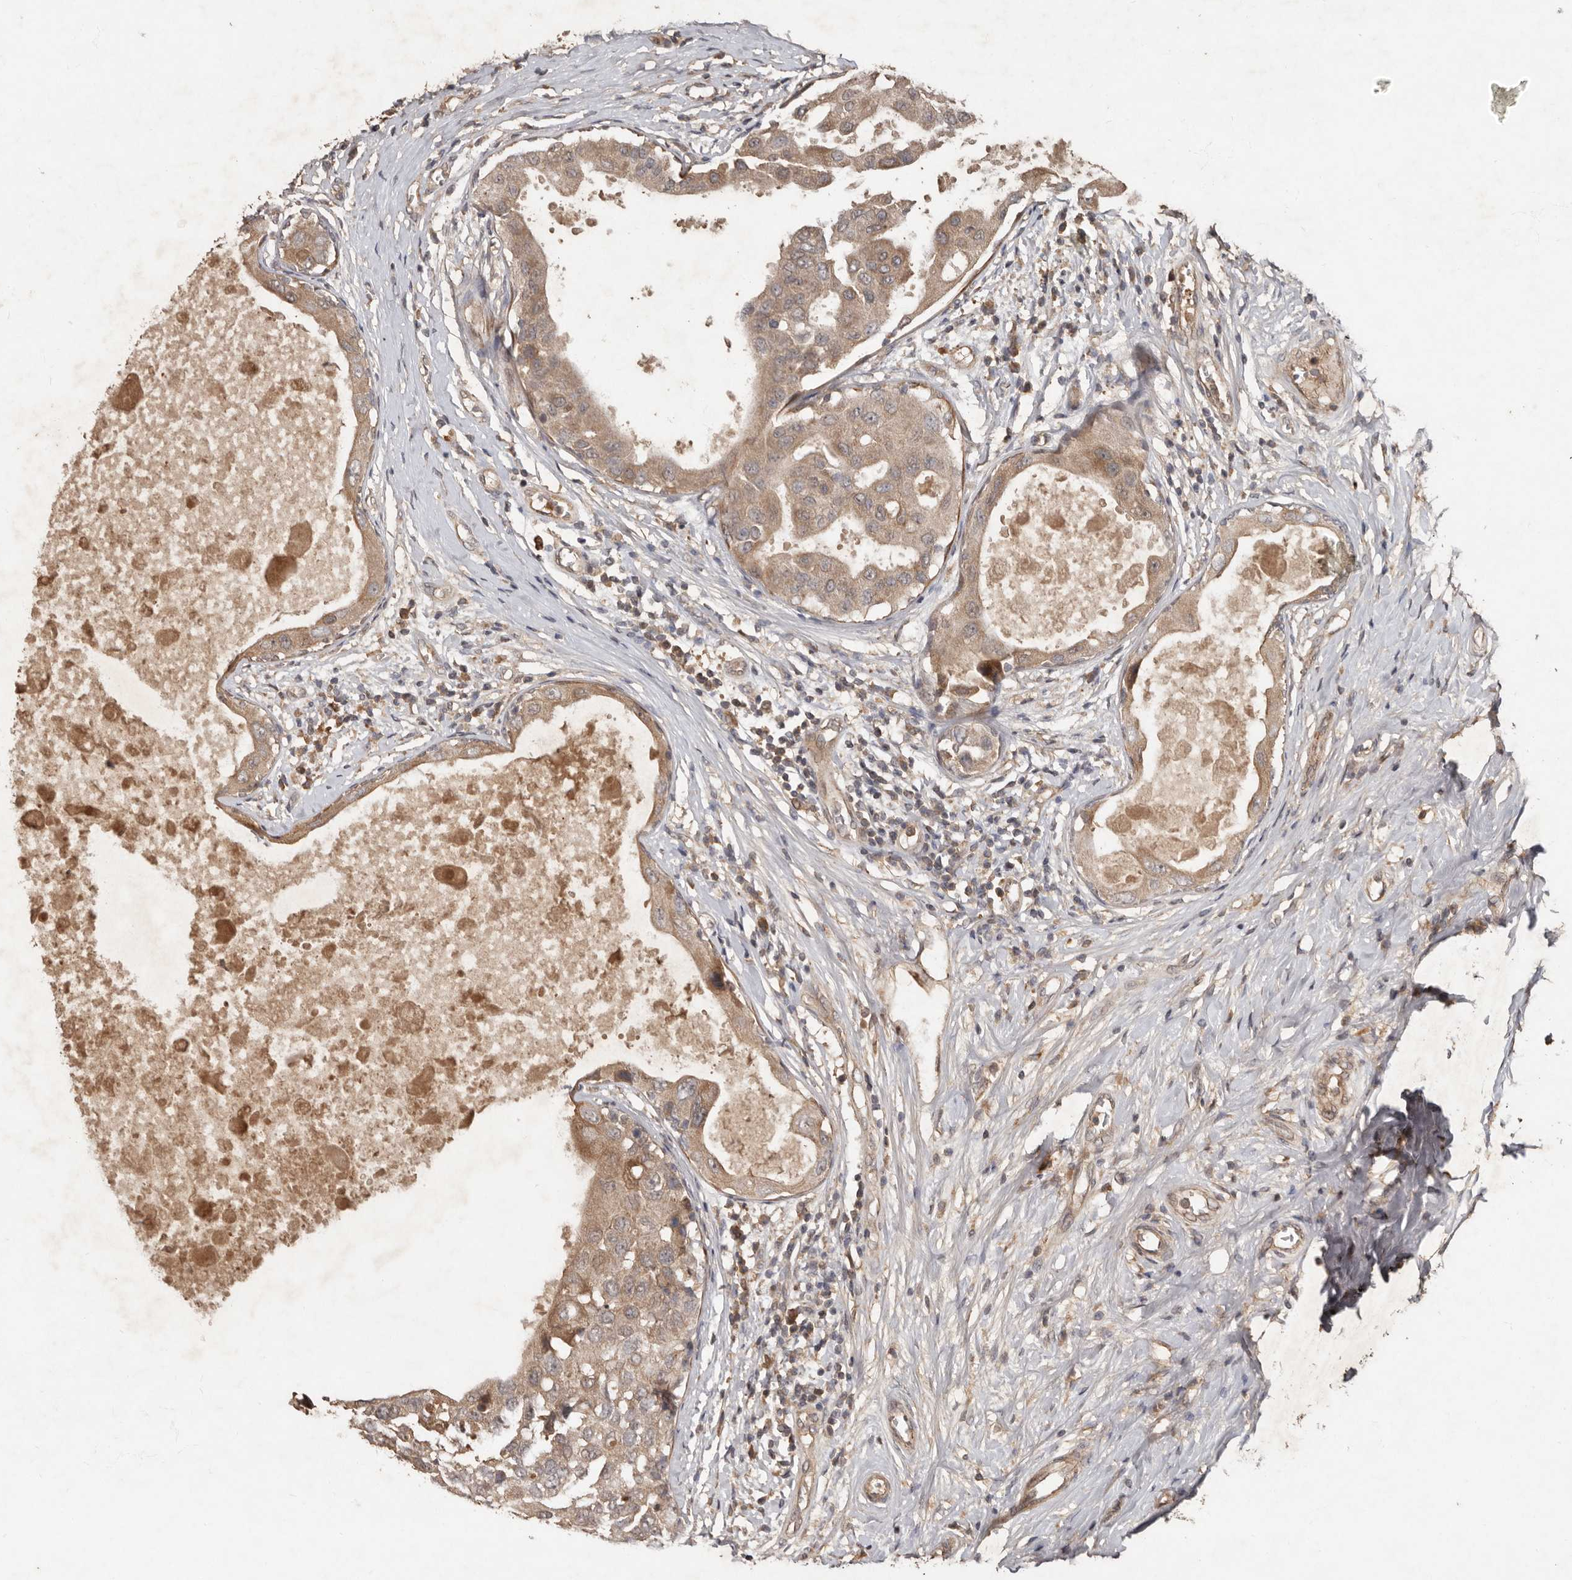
{"staining": {"intensity": "moderate", "quantity": ">75%", "location": "cytoplasmic/membranous"}, "tissue": "breast cancer", "cell_type": "Tumor cells", "image_type": "cancer", "snomed": [{"axis": "morphology", "description": "Duct carcinoma"}, {"axis": "topography", "description": "Breast"}], "caption": "An image of breast cancer stained for a protein displays moderate cytoplasmic/membranous brown staining in tumor cells.", "gene": "KIF26B", "patient": {"sex": "female", "age": 27}}